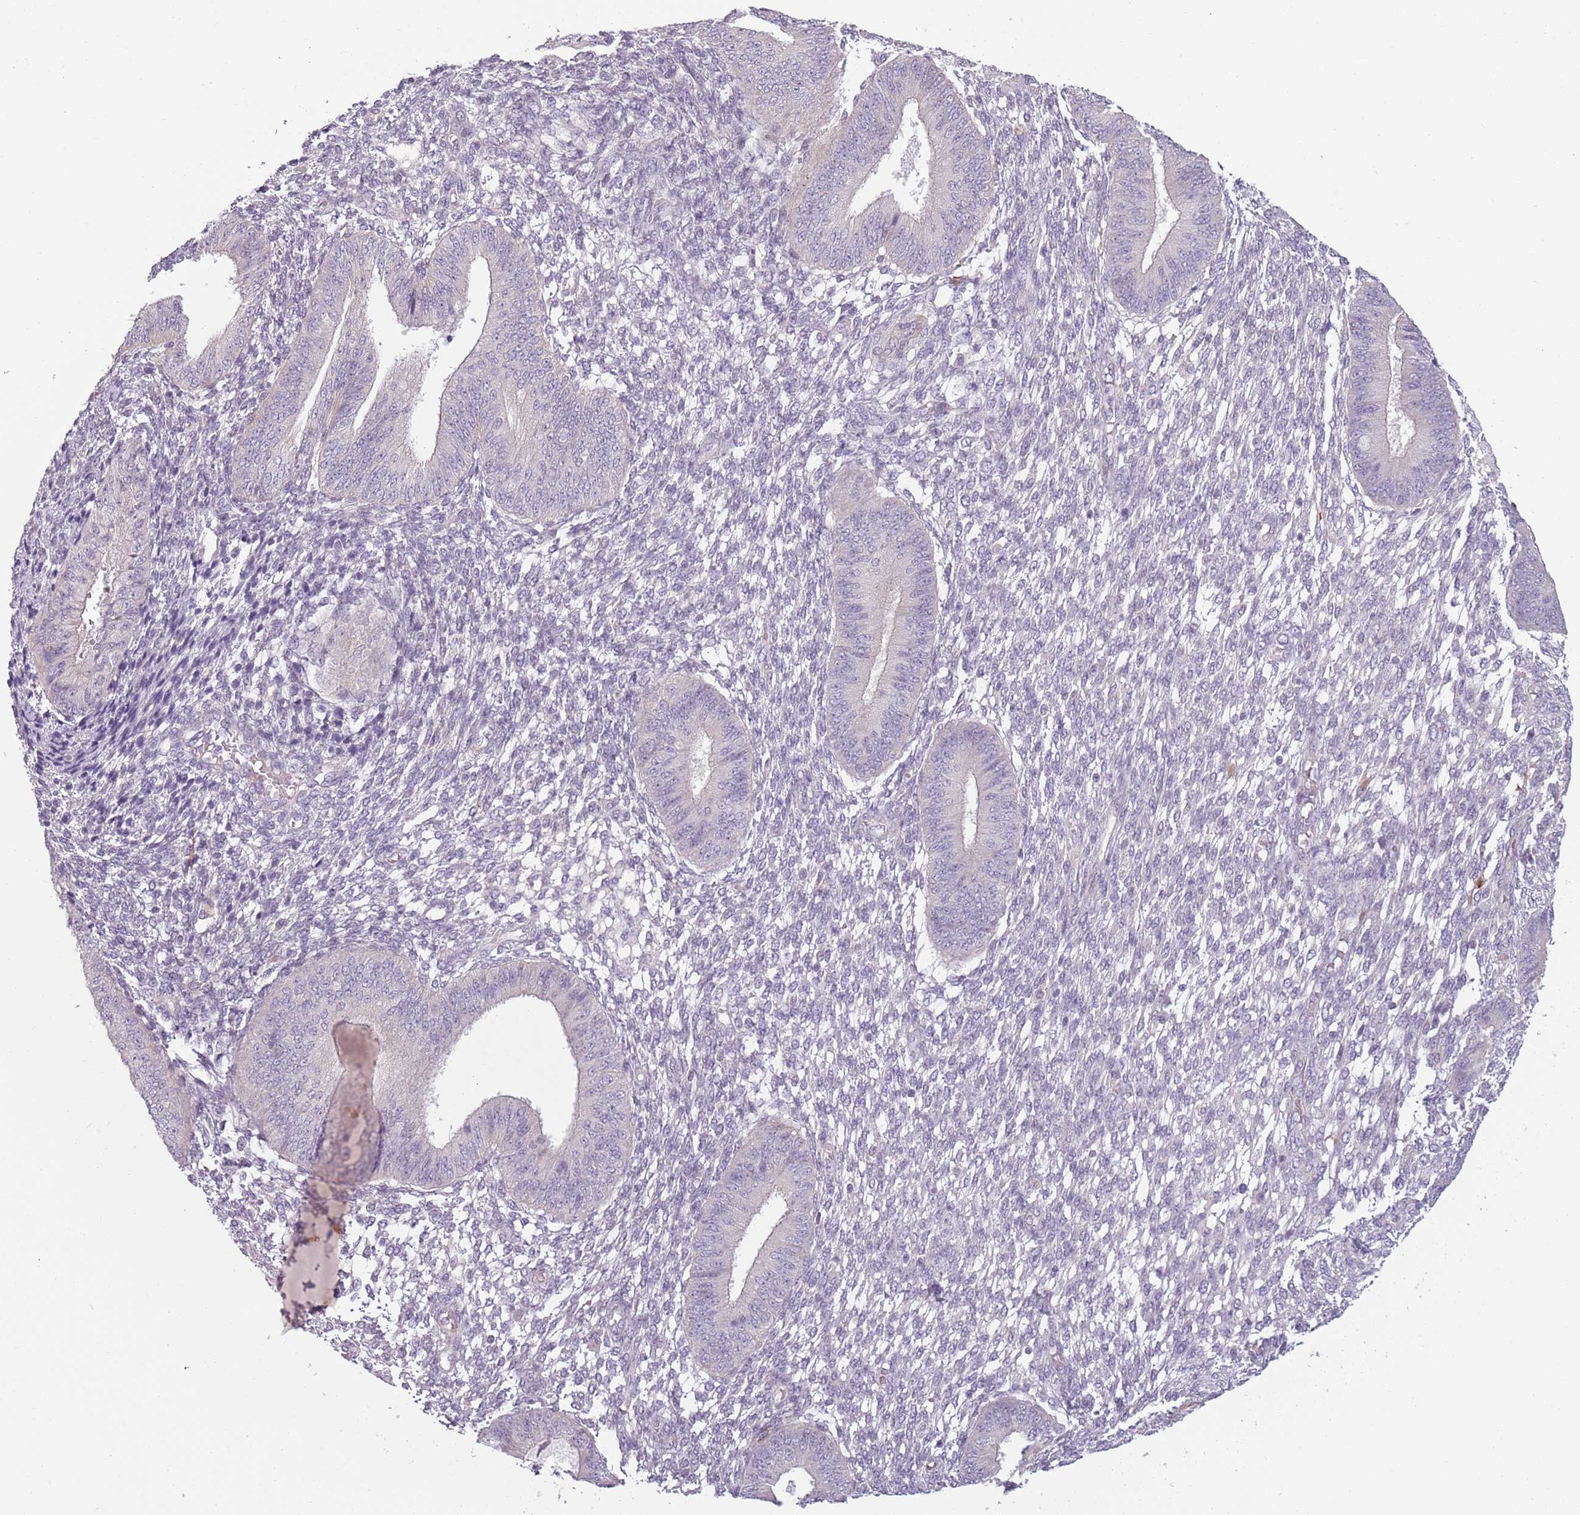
{"staining": {"intensity": "negative", "quantity": "none", "location": "none"}, "tissue": "endometrium", "cell_type": "Cells in endometrial stroma", "image_type": "normal", "snomed": [{"axis": "morphology", "description": "Normal tissue, NOS"}, {"axis": "topography", "description": "Endometrium"}], "caption": "Endometrium stained for a protein using immunohistochemistry (IHC) displays no positivity cells in endometrial stroma.", "gene": "TLCD2", "patient": {"sex": "female", "age": 49}}